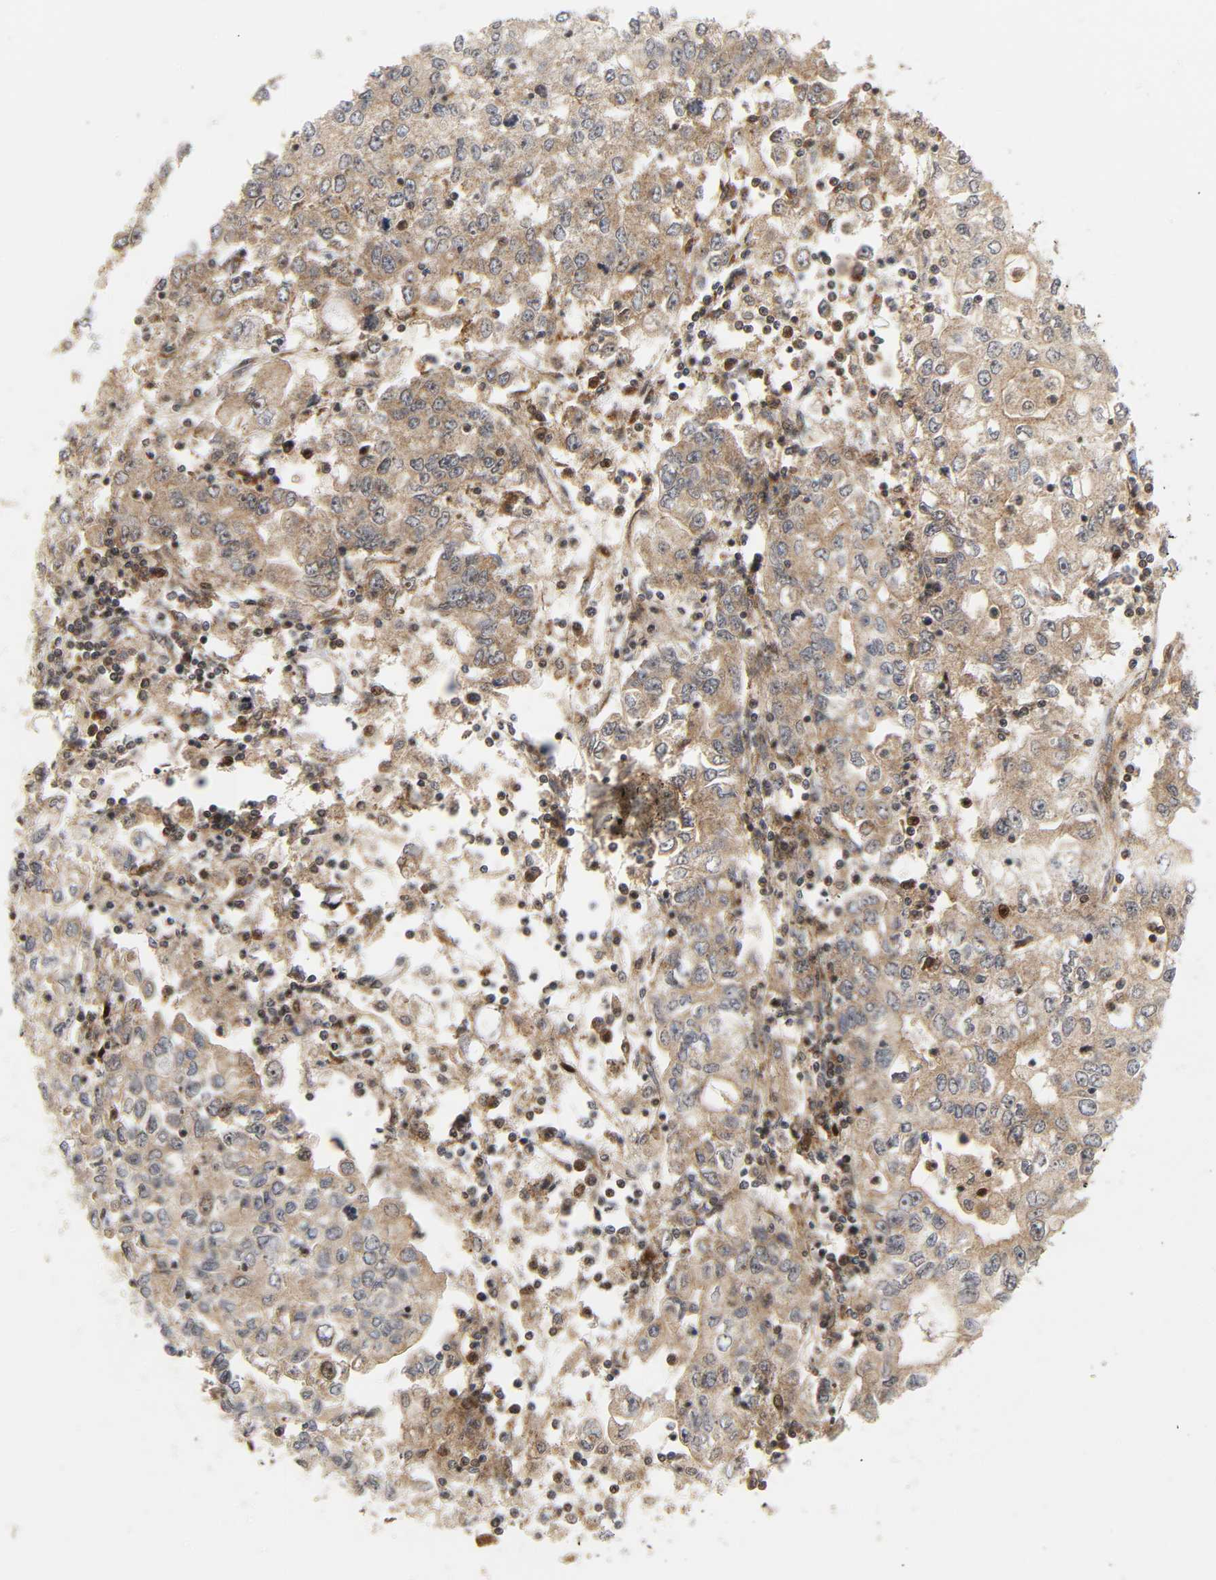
{"staining": {"intensity": "moderate", "quantity": ">75%", "location": "cytoplasmic/membranous"}, "tissue": "stomach cancer", "cell_type": "Tumor cells", "image_type": "cancer", "snomed": [{"axis": "morphology", "description": "Adenocarcinoma, NOS"}, {"axis": "topography", "description": "Stomach, lower"}], "caption": "Human stomach adenocarcinoma stained with a protein marker reveals moderate staining in tumor cells.", "gene": "CHUK", "patient": {"sex": "female", "age": 72}}